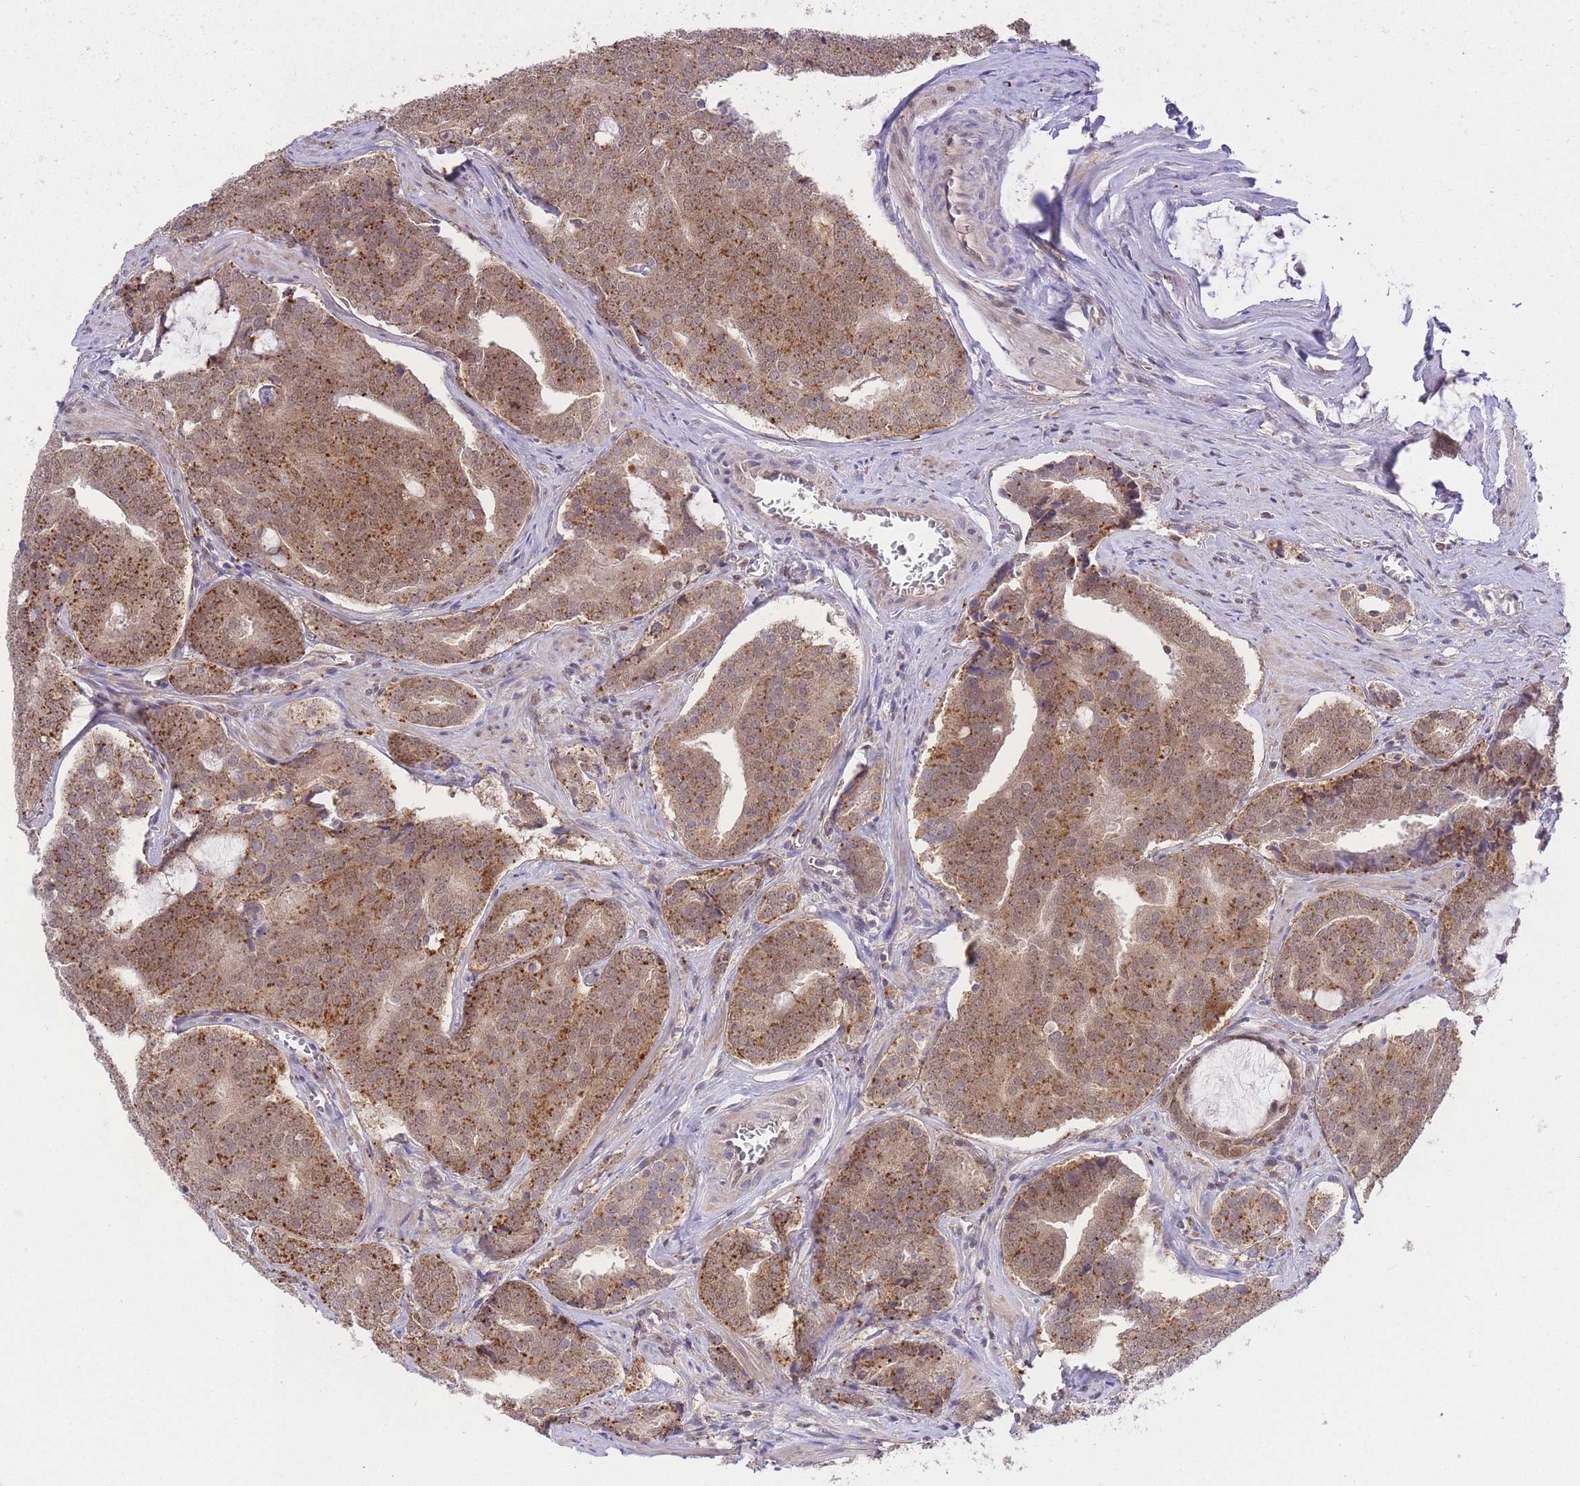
{"staining": {"intensity": "moderate", "quantity": ">75%", "location": "cytoplasmic/membranous,nuclear"}, "tissue": "prostate cancer", "cell_type": "Tumor cells", "image_type": "cancer", "snomed": [{"axis": "morphology", "description": "Adenocarcinoma, High grade"}, {"axis": "topography", "description": "Prostate"}], "caption": "IHC photomicrograph of neoplastic tissue: prostate cancer stained using immunohistochemistry (IHC) demonstrates medium levels of moderate protein expression localized specifically in the cytoplasmic/membranous and nuclear of tumor cells, appearing as a cytoplasmic/membranous and nuclear brown color.", "gene": "UBXN7", "patient": {"sex": "male", "age": 55}}